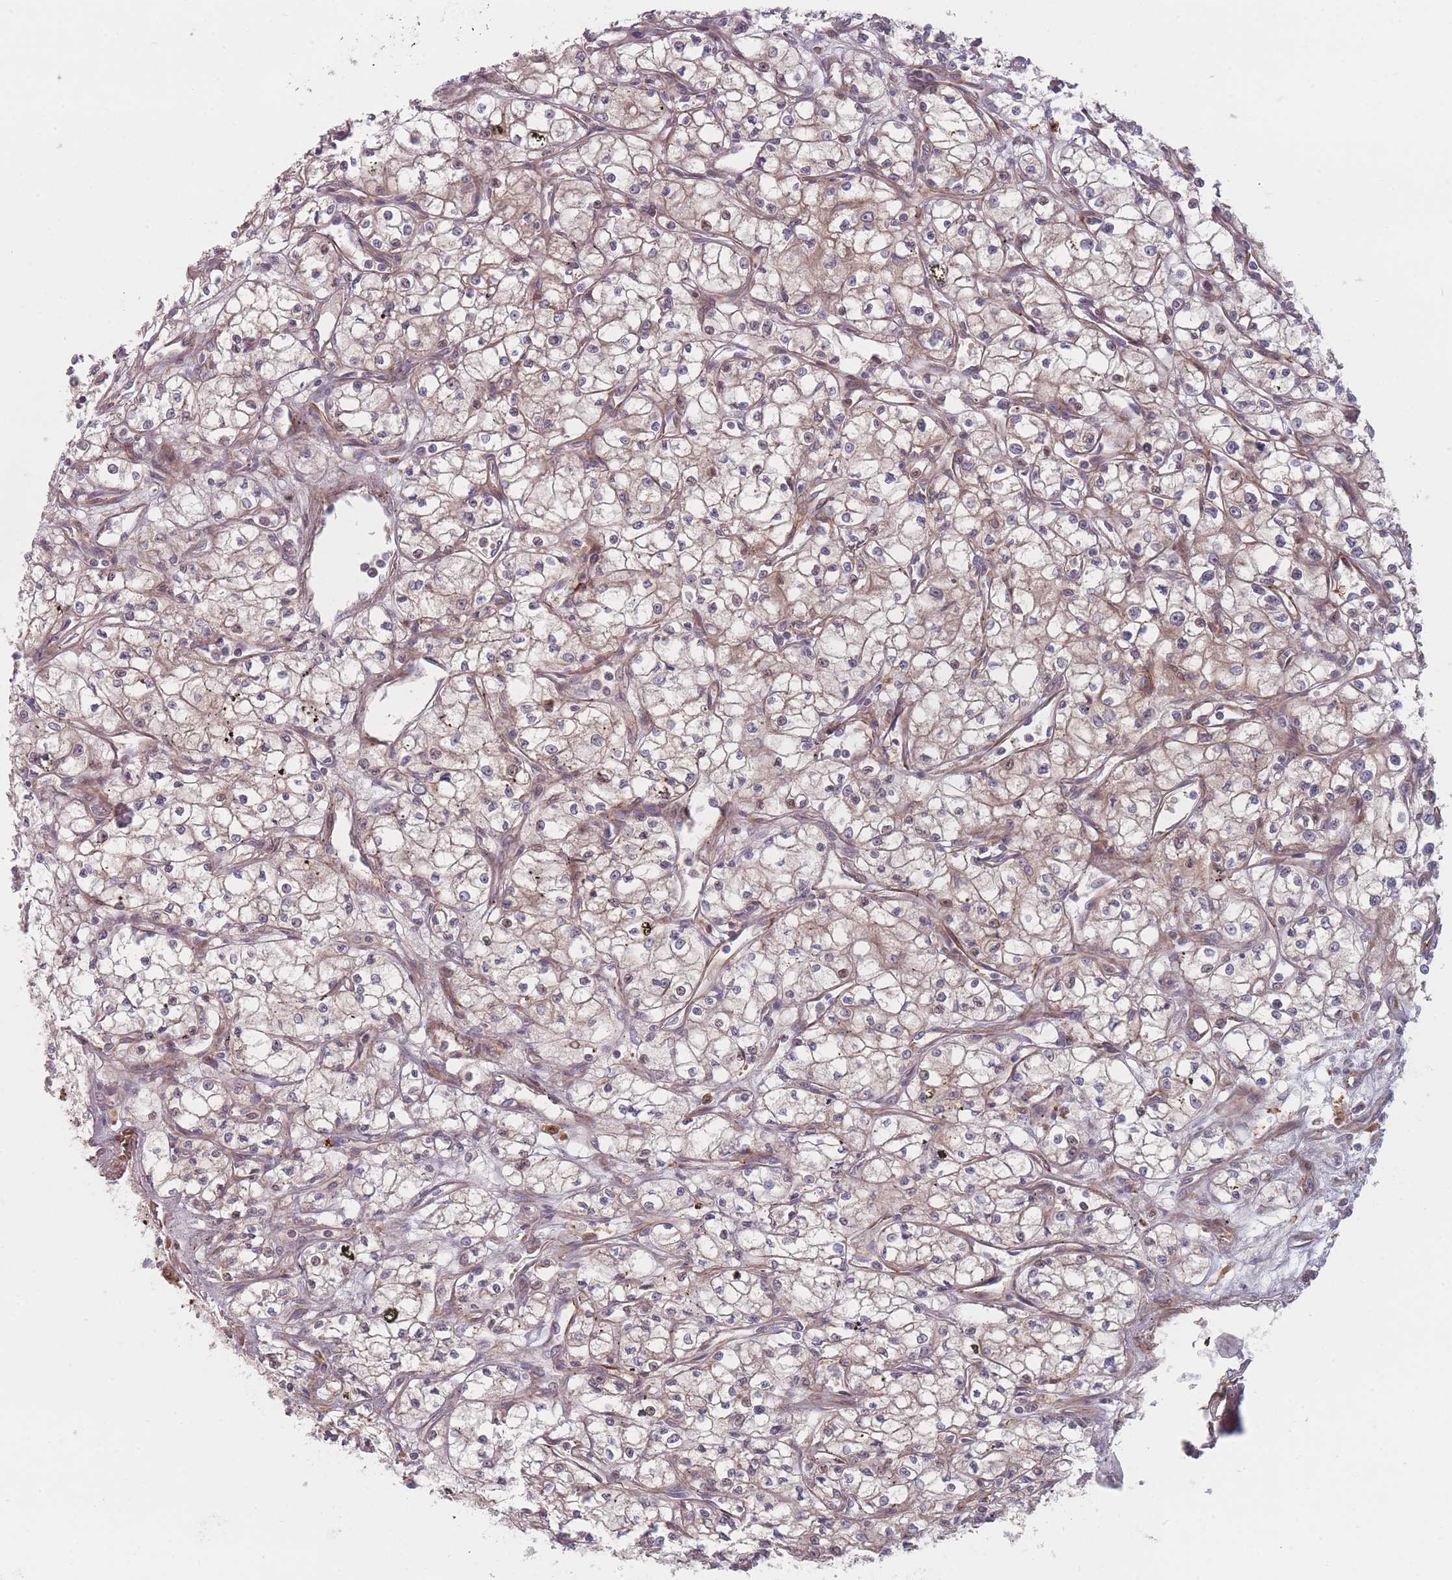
{"staining": {"intensity": "weak", "quantity": "<25%", "location": "cytoplasmic/membranous"}, "tissue": "renal cancer", "cell_type": "Tumor cells", "image_type": "cancer", "snomed": [{"axis": "morphology", "description": "Adenocarcinoma, NOS"}, {"axis": "topography", "description": "Kidney"}], "caption": "Histopathology image shows no protein staining in tumor cells of renal cancer (adenocarcinoma) tissue. (DAB immunohistochemistry with hematoxylin counter stain).", "gene": "EEF1AKMT2", "patient": {"sex": "male", "age": 59}}